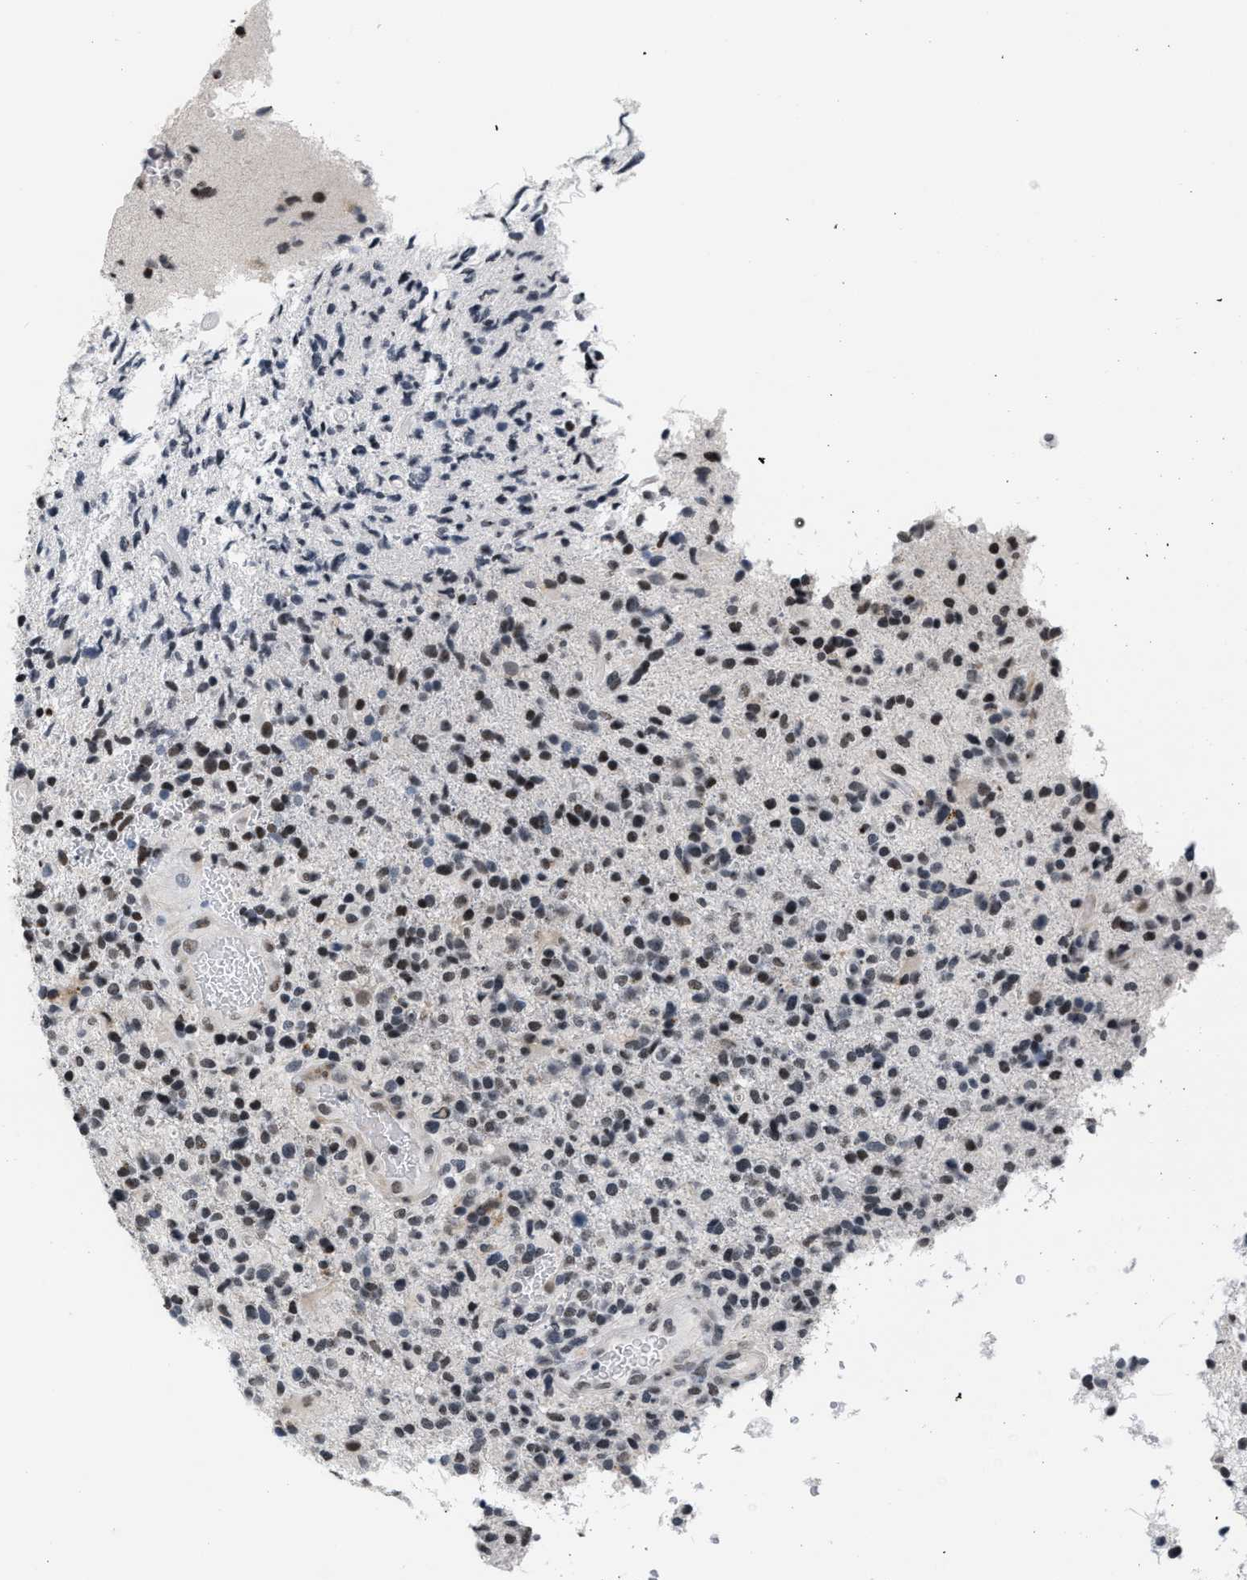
{"staining": {"intensity": "weak", "quantity": ">75%", "location": "nuclear"}, "tissue": "glioma", "cell_type": "Tumor cells", "image_type": "cancer", "snomed": [{"axis": "morphology", "description": "Glioma, malignant, High grade"}, {"axis": "topography", "description": "Brain"}], "caption": "High-grade glioma (malignant) stained for a protein reveals weak nuclear positivity in tumor cells.", "gene": "RAF1", "patient": {"sex": "male", "age": 72}}